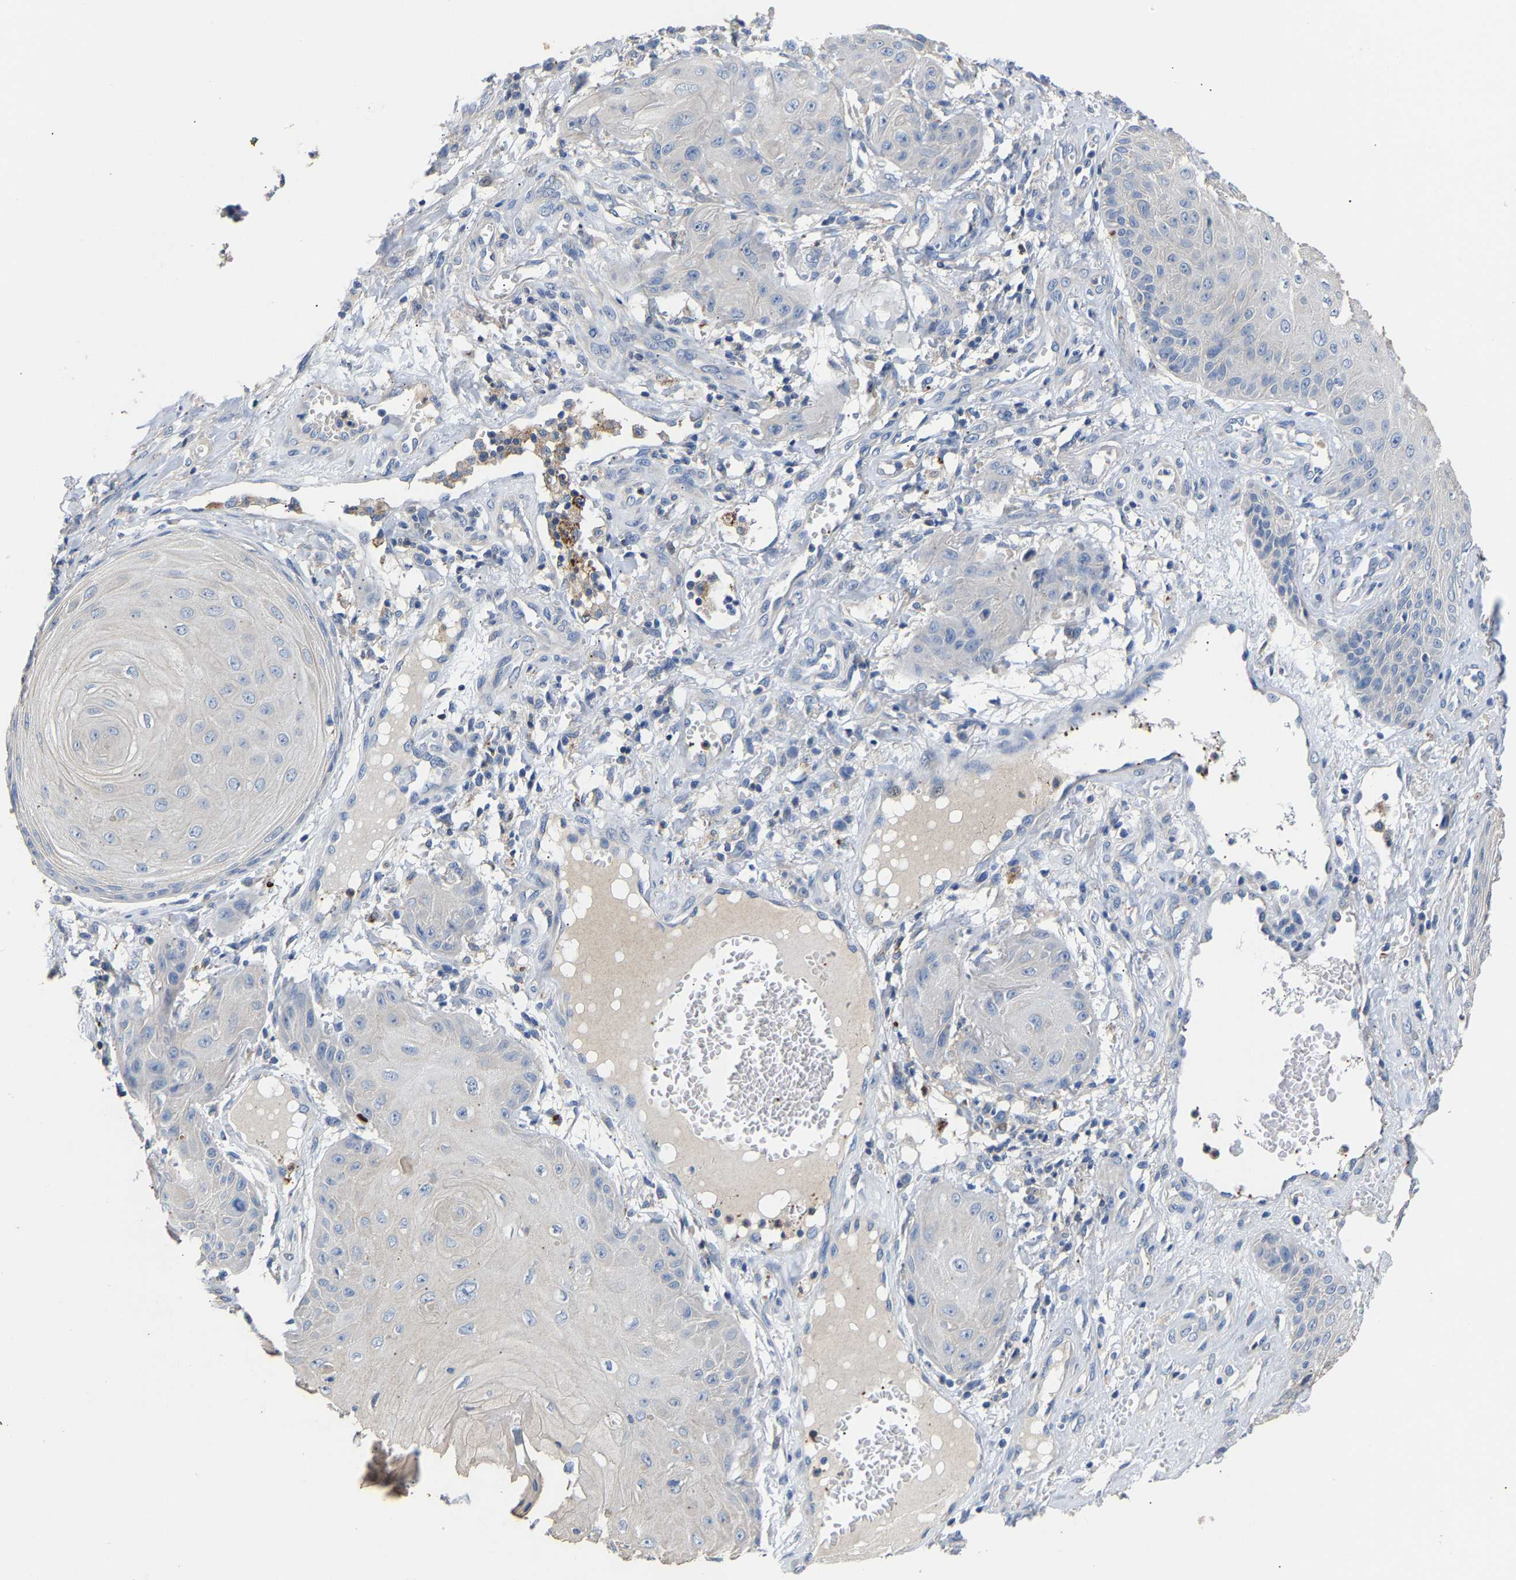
{"staining": {"intensity": "negative", "quantity": "none", "location": "none"}, "tissue": "skin cancer", "cell_type": "Tumor cells", "image_type": "cancer", "snomed": [{"axis": "morphology", "description": "Squamous cell carcinoma, NOS"}, {"axis": "topography", "description": "Skin"}], "caption": "Immunohistochemical staining of squamous cell carcinoma (skin) reveals no significant staining in tumor cells.", "gene": "CCDC171", "patient": {"sex": "male", "age": 74}}